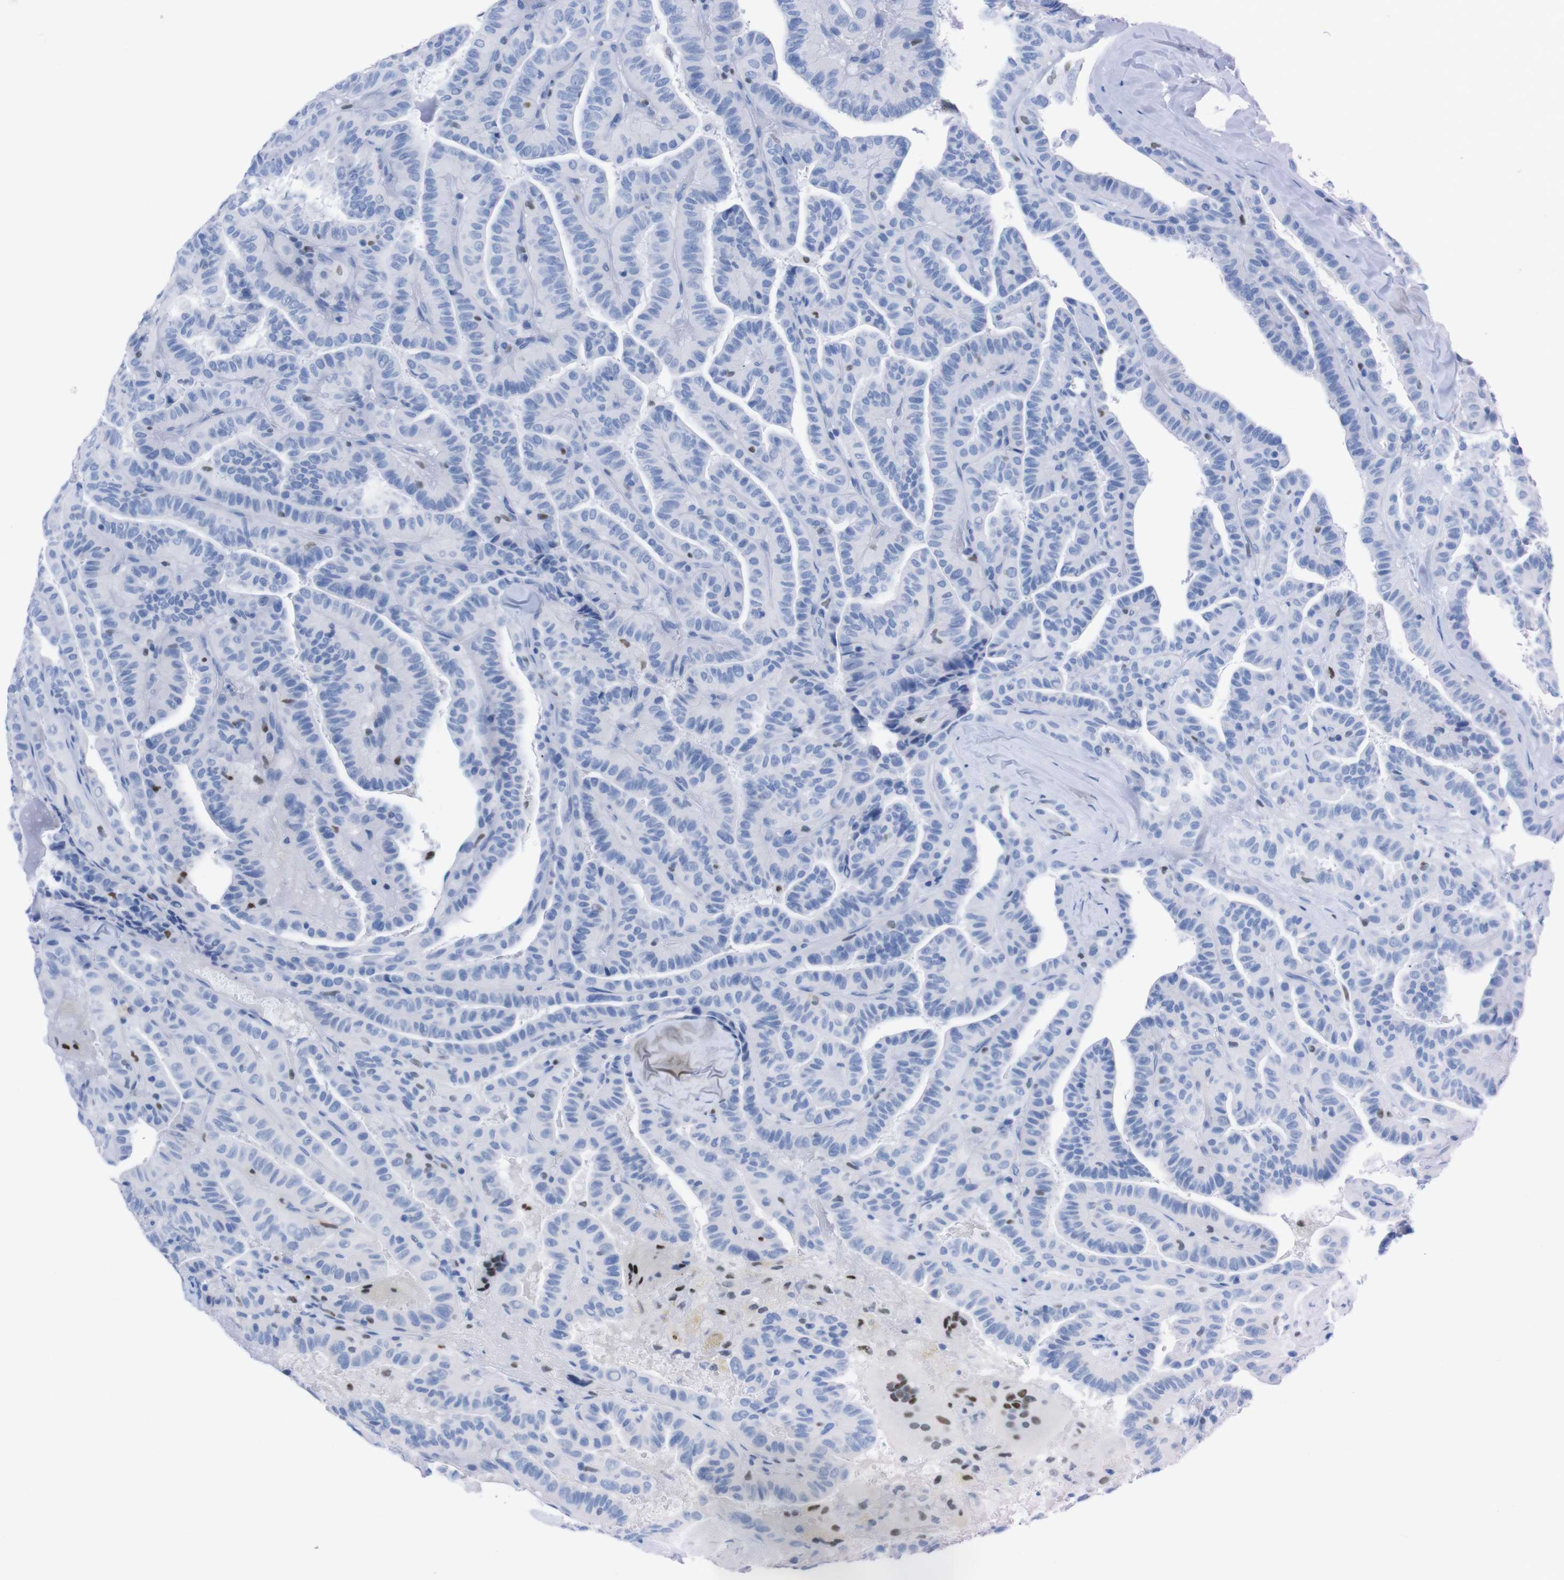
{"staining": {"intensity": "negative", "quantity": "none", "location": "none"}, "tissue": "thyroid cancer", "cell_type": "Tumor cells", "image_type": "cancer", "snomed": [{"axis": "morphology", "description": "Papillary adenocarcinoma, NOS"}, {"axis": "topography", "description": "Thyroid gland"}], "caption": "Immunohistochemistry photomicrograph of neoplastic tissue: human thyroid cancer (papillary adenocarcinoma) stained with DAB (3,3'-diaminobenzidine) reveals no significant protein staining in tumor cells.", "gene": "P2RY12", "patient": {"sex": "male", "age": 77}}